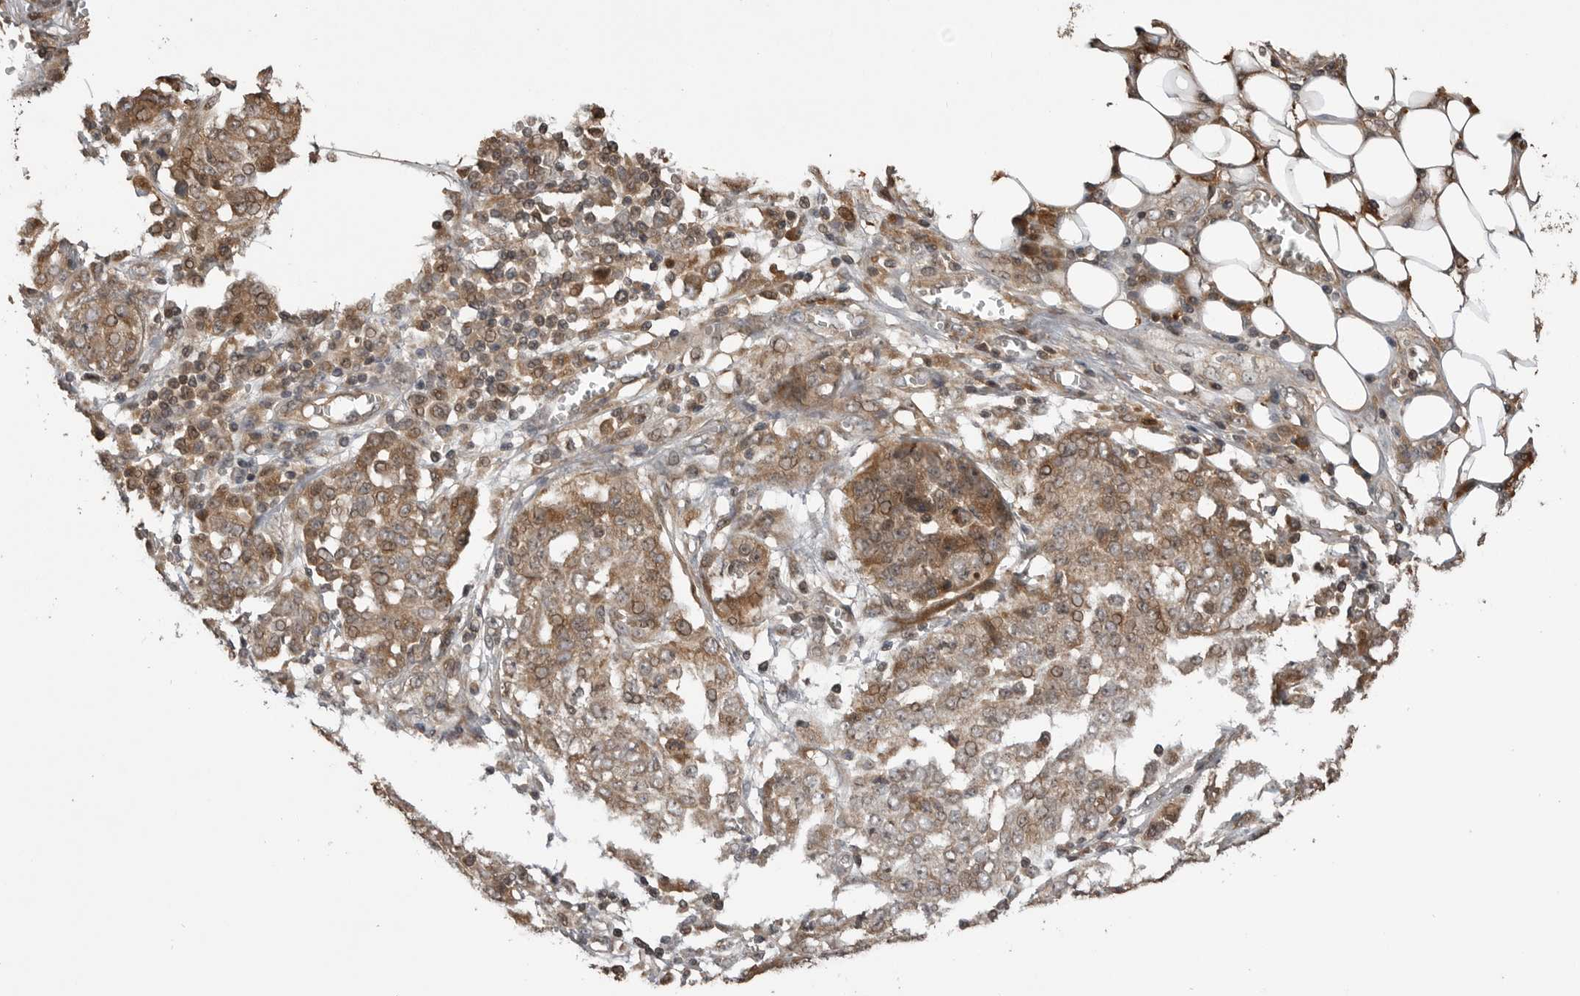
{"staining": {"intensity": "weak", "quantity": ">75%", "location": "cytoplasmic/membranous"}, "tissue": "ovarian cancer", "cell_type": "Tumor cells", "image_type": "cancer", "snomed": [{"axis": "morphology", "description": "Cystadenocarcinoma, serous, NOS"}, {"axis": "topography", "description": "Soft tissue"}, {"axis": "topography", "description": "Ovary"}], "caption": "This histopathology image displays immunohistochemistry (IHC) staining of human serous cystadenocarcinoma (ovarian), with low weak cytoplasmic/membranous positivity in approximately >75% of tumor cells.", "gene": "AKAP7", "patient": {"sex": "female", "age": 57}}